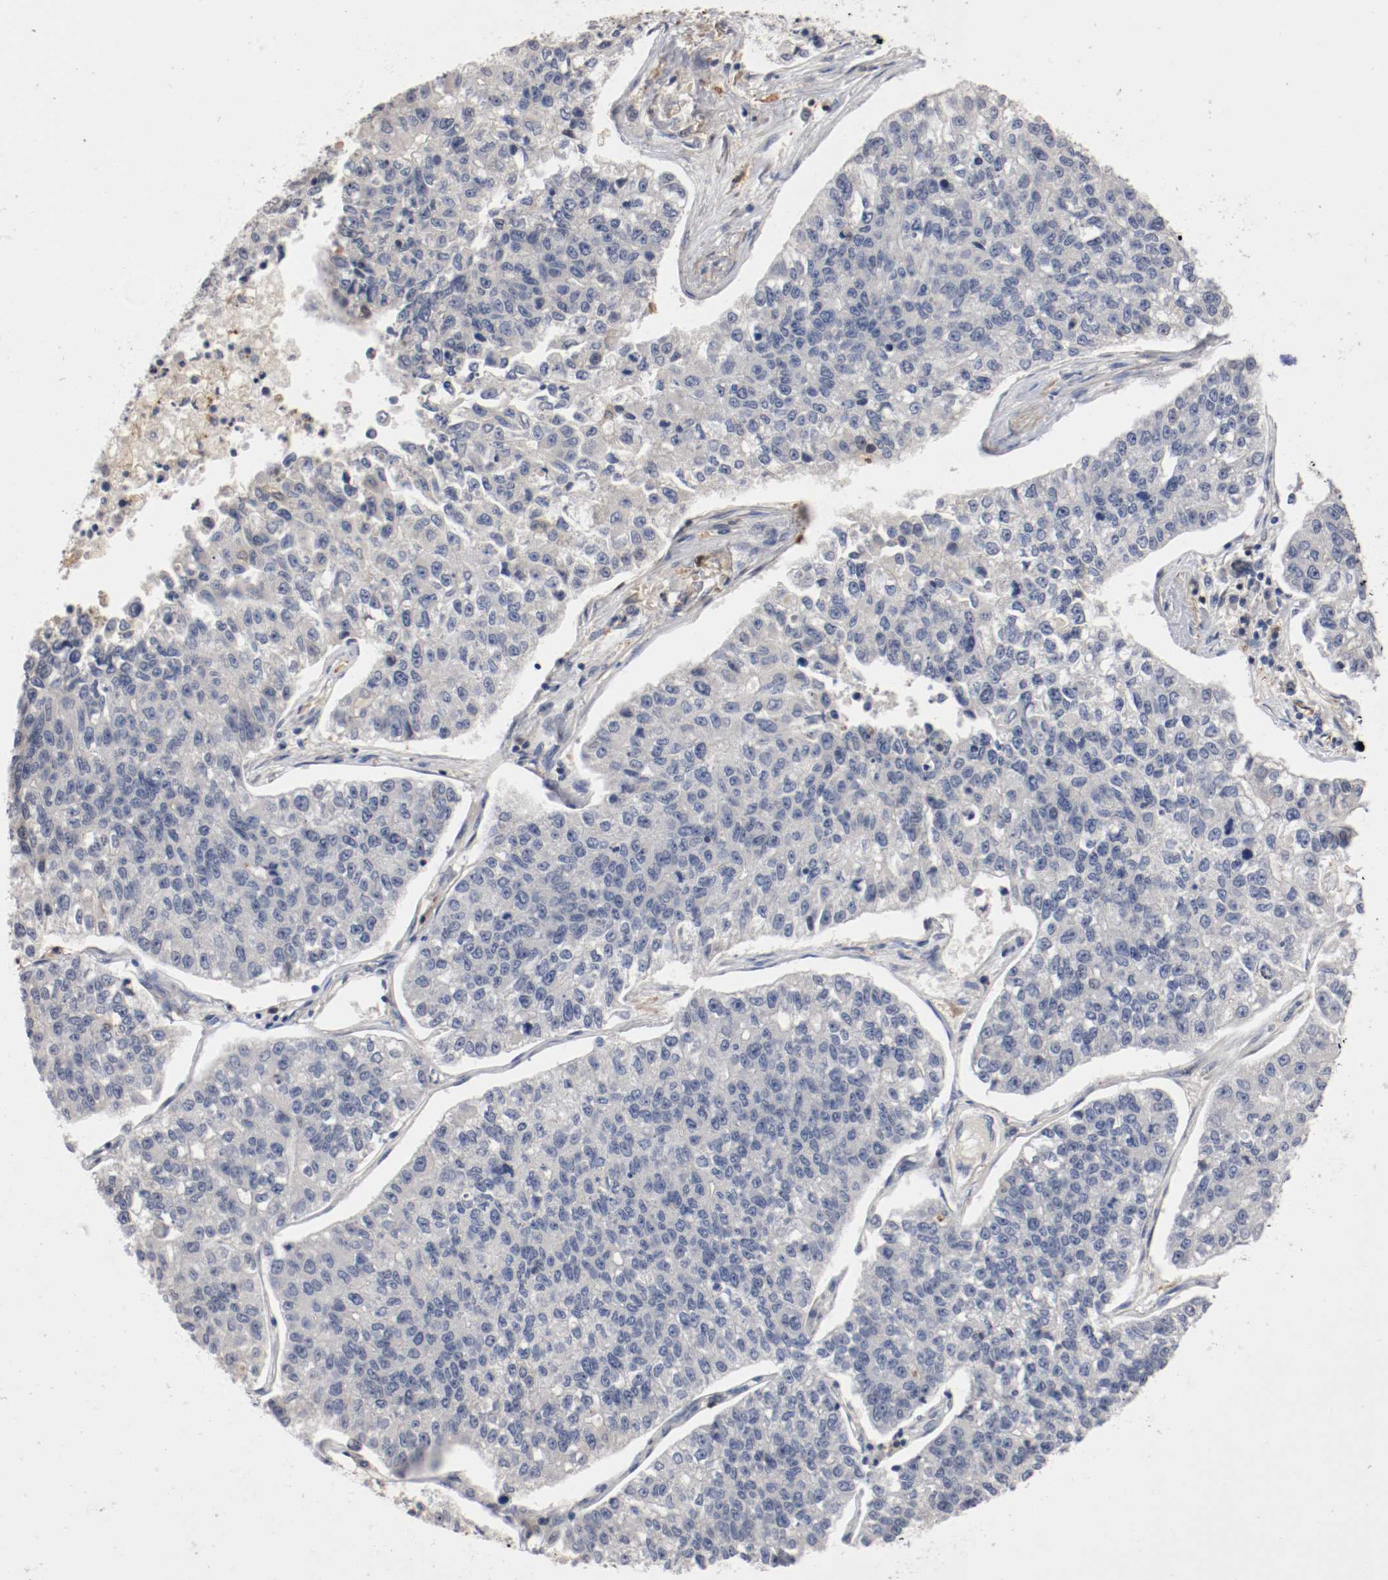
{"staining": {"intensity": "negative", "quantity": "none", "location": "none"}, "tissue": "lung cancer", "cell_type": "Tumor cells", "image_type": "cancer", "snomed": [{"axis": "morphology", "description": "Adenocarcinoma, NOS"}, {"axis": "topography", "description": "Lung"}], "caption": "Immunohistochemical staining of lung cancer demonstrates no significant positivity in tumor cells.", "gene": "RBM23", "patient": {"sex": "male", "age": 49}}